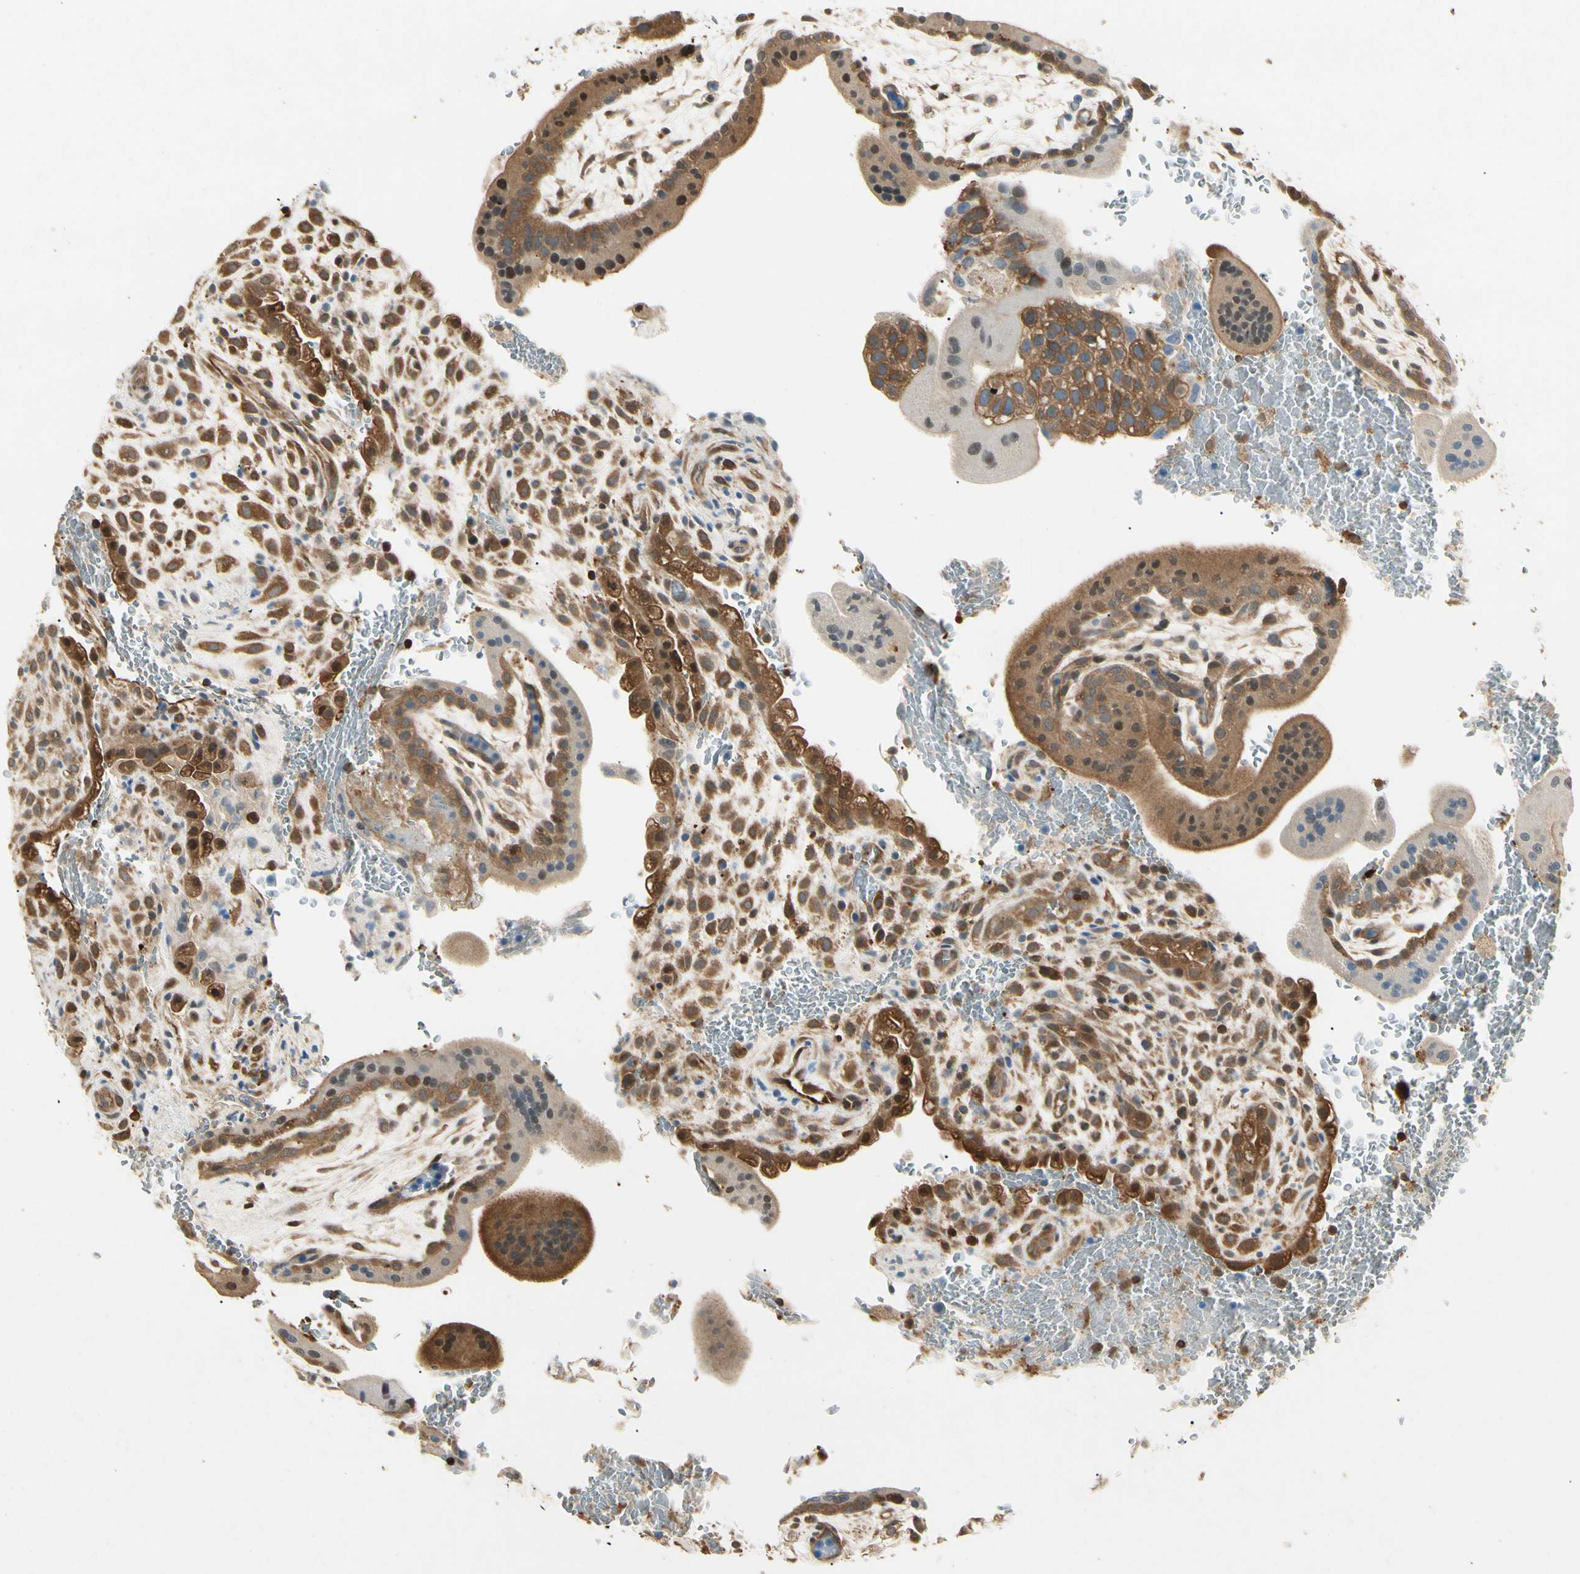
{"staining": {"intensity": "moderate", "quantity": ">75%", "location": "cytoplasmic/membranous"}, "tissue": "placenta", "cell_type": "Decidual cells", "image_type": "normal", "snomed": [{"axis": "morphology", "description": "Normal tissue, NOS"}, {"axis": "topography", "description": "Placenta"}], "caption": "Placenta was stained to show a protein in brown. There is medium levels of moderate cytoplasmic/membranous positivity in approximately >75% of decidual cells.", "gene": "YWHAB", "patient": {"sex": "female", "age": 35}}